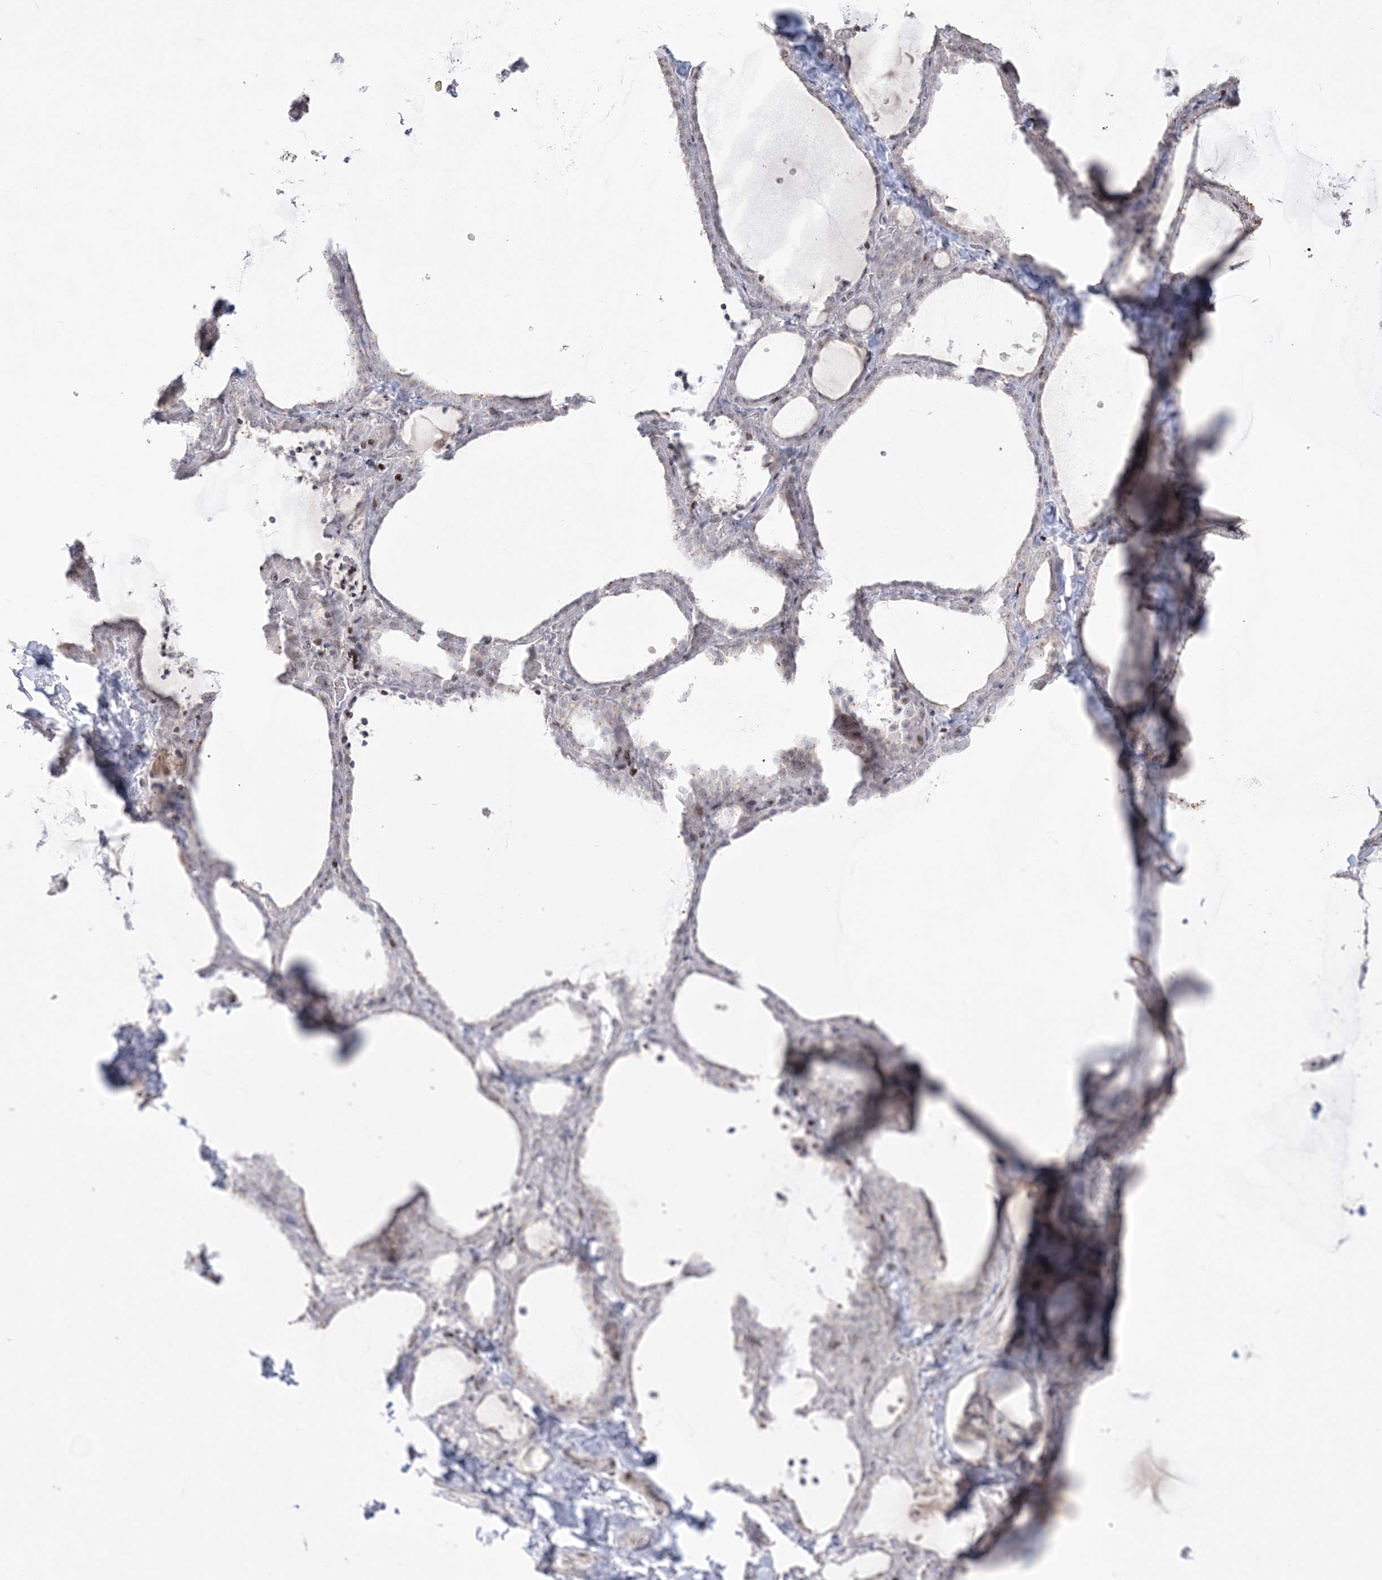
{"staining": {"intensity": "moderate", "quantity": "<25%", "location": "nuclear"}, "tissue": "thyroid gland", "cell_type": "Glandular cells", "image_type": "normal", "snomed": [{"axis": "morphology", "description": "Normal tissue, NOS"}, {"axis": "topography", "description": "Thyroid gland"}], "caption": "Immunohistochemistry (IHC) (DAB) staining of normal thyroid gland shows moderate nuclear protein expression in about <25% of glandular cells.", "gene": "SH3BP4", "patient": {"sex": "female", "age": 22}}